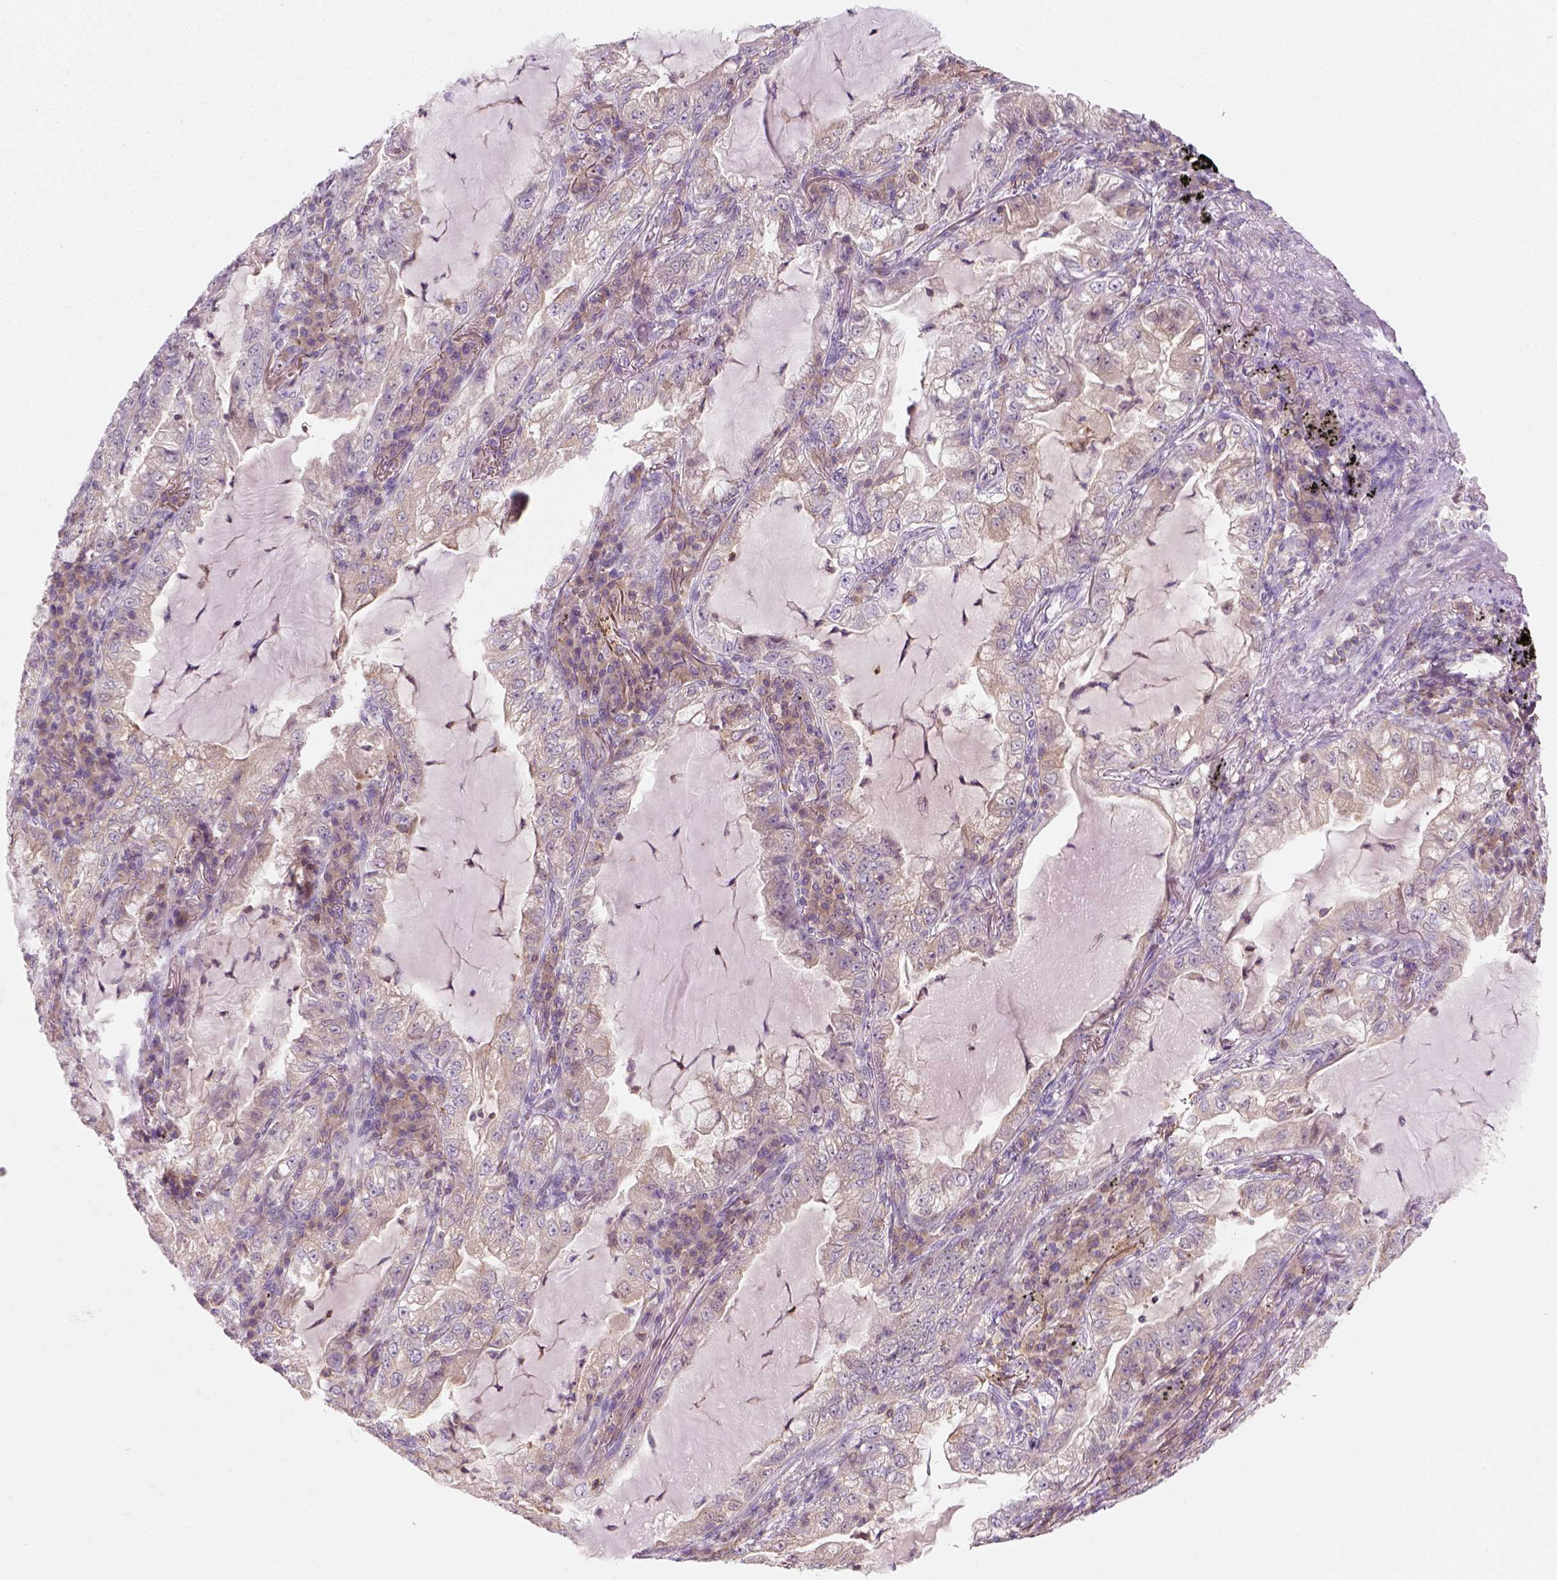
{"staining": {"intensity": "negative", "quantity": "none", "location": "none"}, "tissue": "lung cancer", "cell_type": "Tumor cells", "image_type": "cancer", "snomed": [{"axis": "morphology", "description": "Adenocarcinoma, NOS"}, {"axis": "topography", "description": "Lung"}], "caption": "Lung adenocarcinoma was stained to show a protein in brown. There is no significant expression in tumor cells.", "gene": "GOT1", "patient": {"sex": "female", "age": 73}}